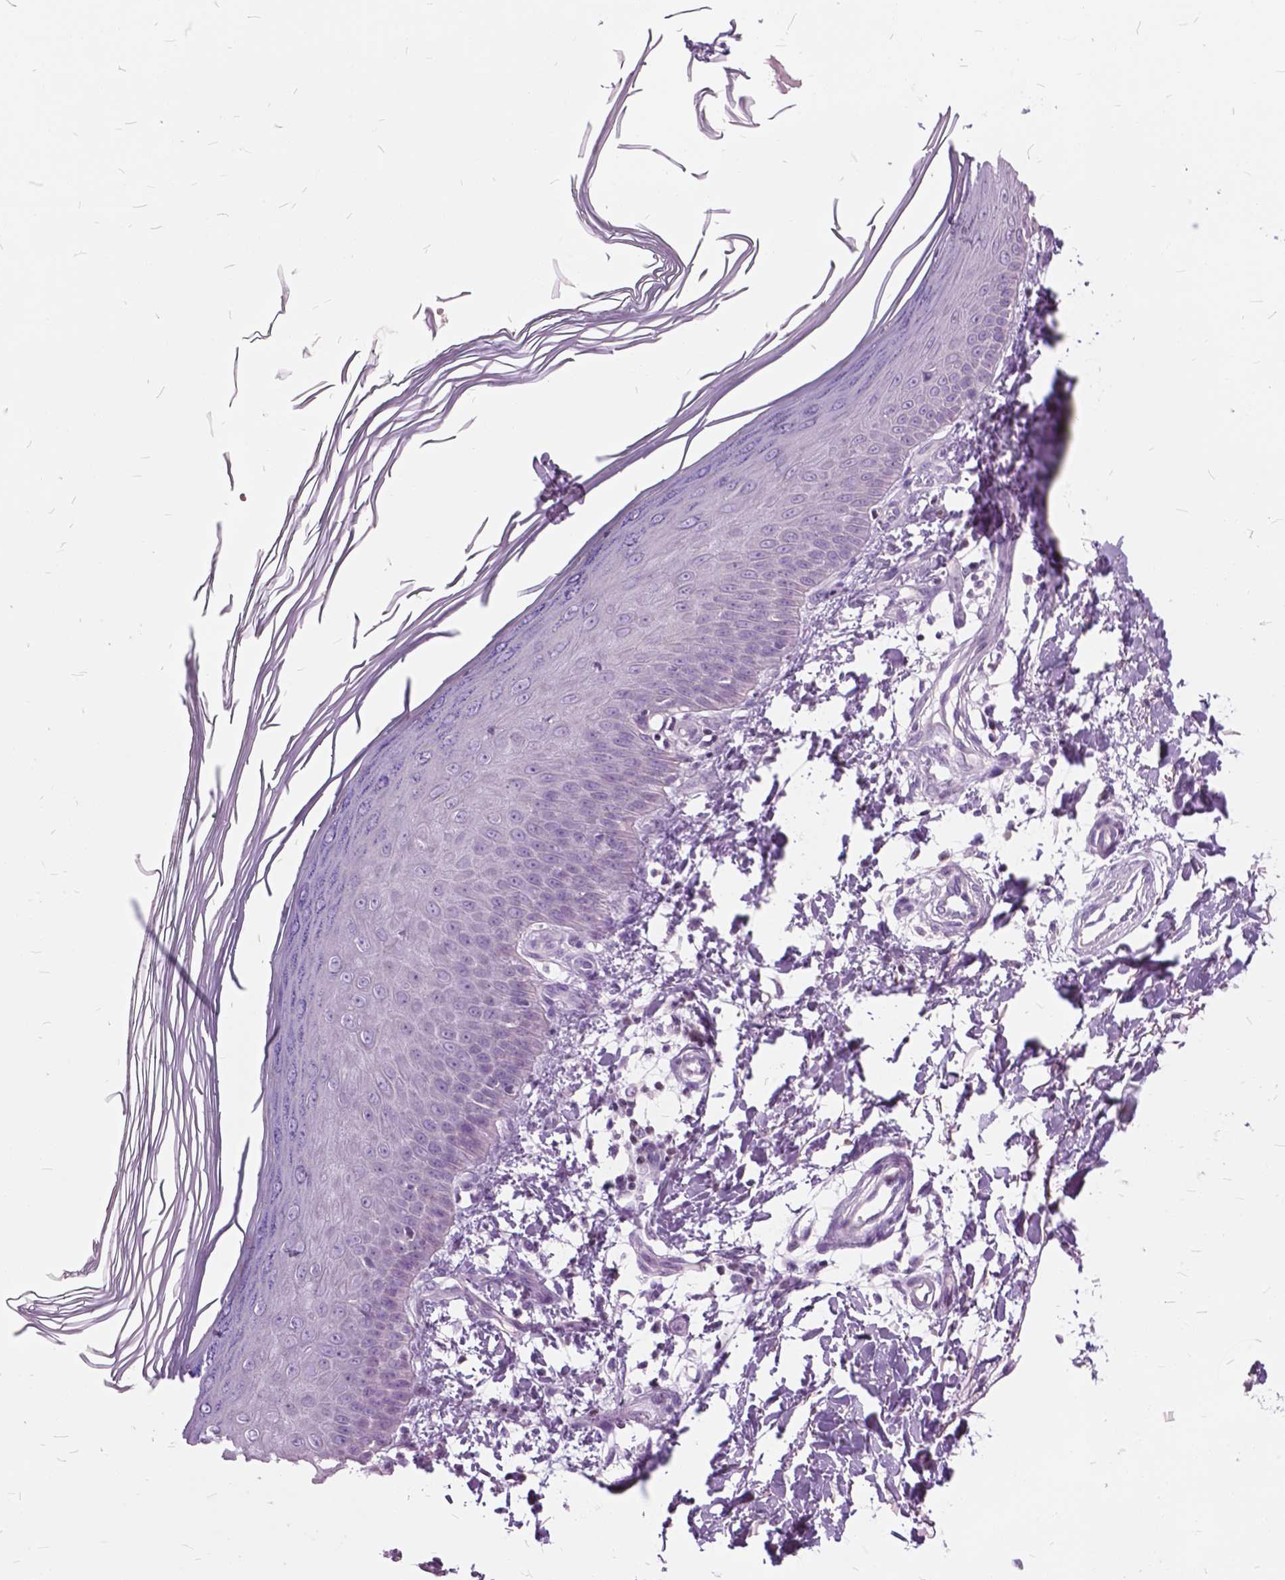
{"staining": {"intensity": "negative", "quantity": "none", "location": "none"}, "tissue": "skin", "cell_type": "Fibroblasts", "image_type": "normal", "snomed": [{"axis": "morphology", "description": "Normal tissue, NOS"}, {"axis": "topography", "description": "Skin"}], "caption": "IHC histopathology image of benign skin stained for a protein (brown), which exhibits no expression in fibroblasts.", "gene": "SP140", "patient": {"sex": "female", "age": 62}}